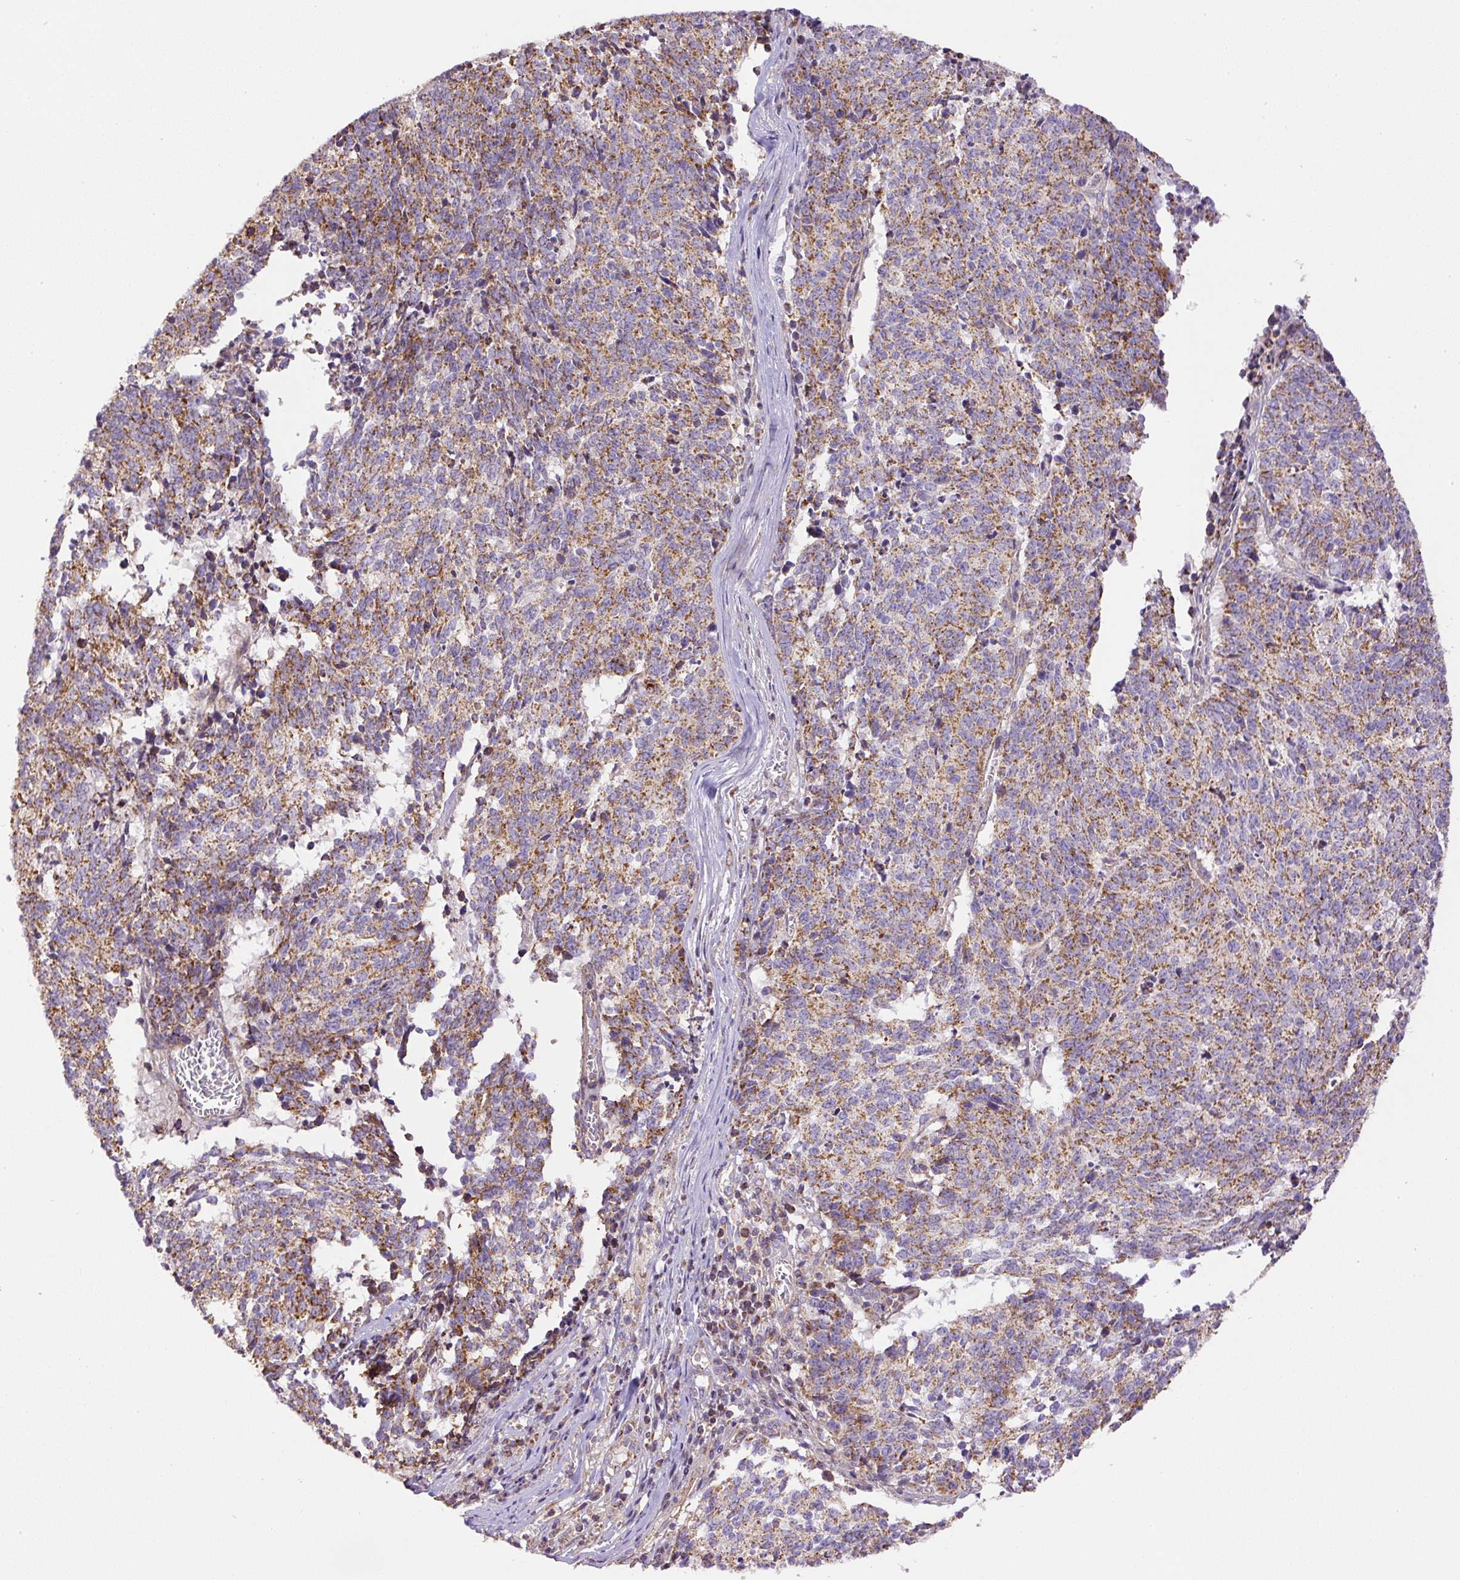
{"staining": {"intensity": "moderate", "quantity": ">75%", "location": "cytoplasmic/membranous"}, "tissue": "cervical cancer", "cell_type": "Tumor cells", "image_type": "cancer", "snomed": [{"axis": "morphology", "description": "Squamous cell carcinoma, NOS"}, {"axis": "topography", "description": "Cervix"}], "caption": "Cervical cancer was stained to show a protein in brown. There is medium levels of moderate cytoplasmic/membranous staining in approximately >75% of tumor cells. (DAB (3,3'-diaminobenzidine) = brown stain, brightfield microscopy at high magnification).", "gene": "NDUFAF2", "patient": {"sex": "female", "age": 29}}